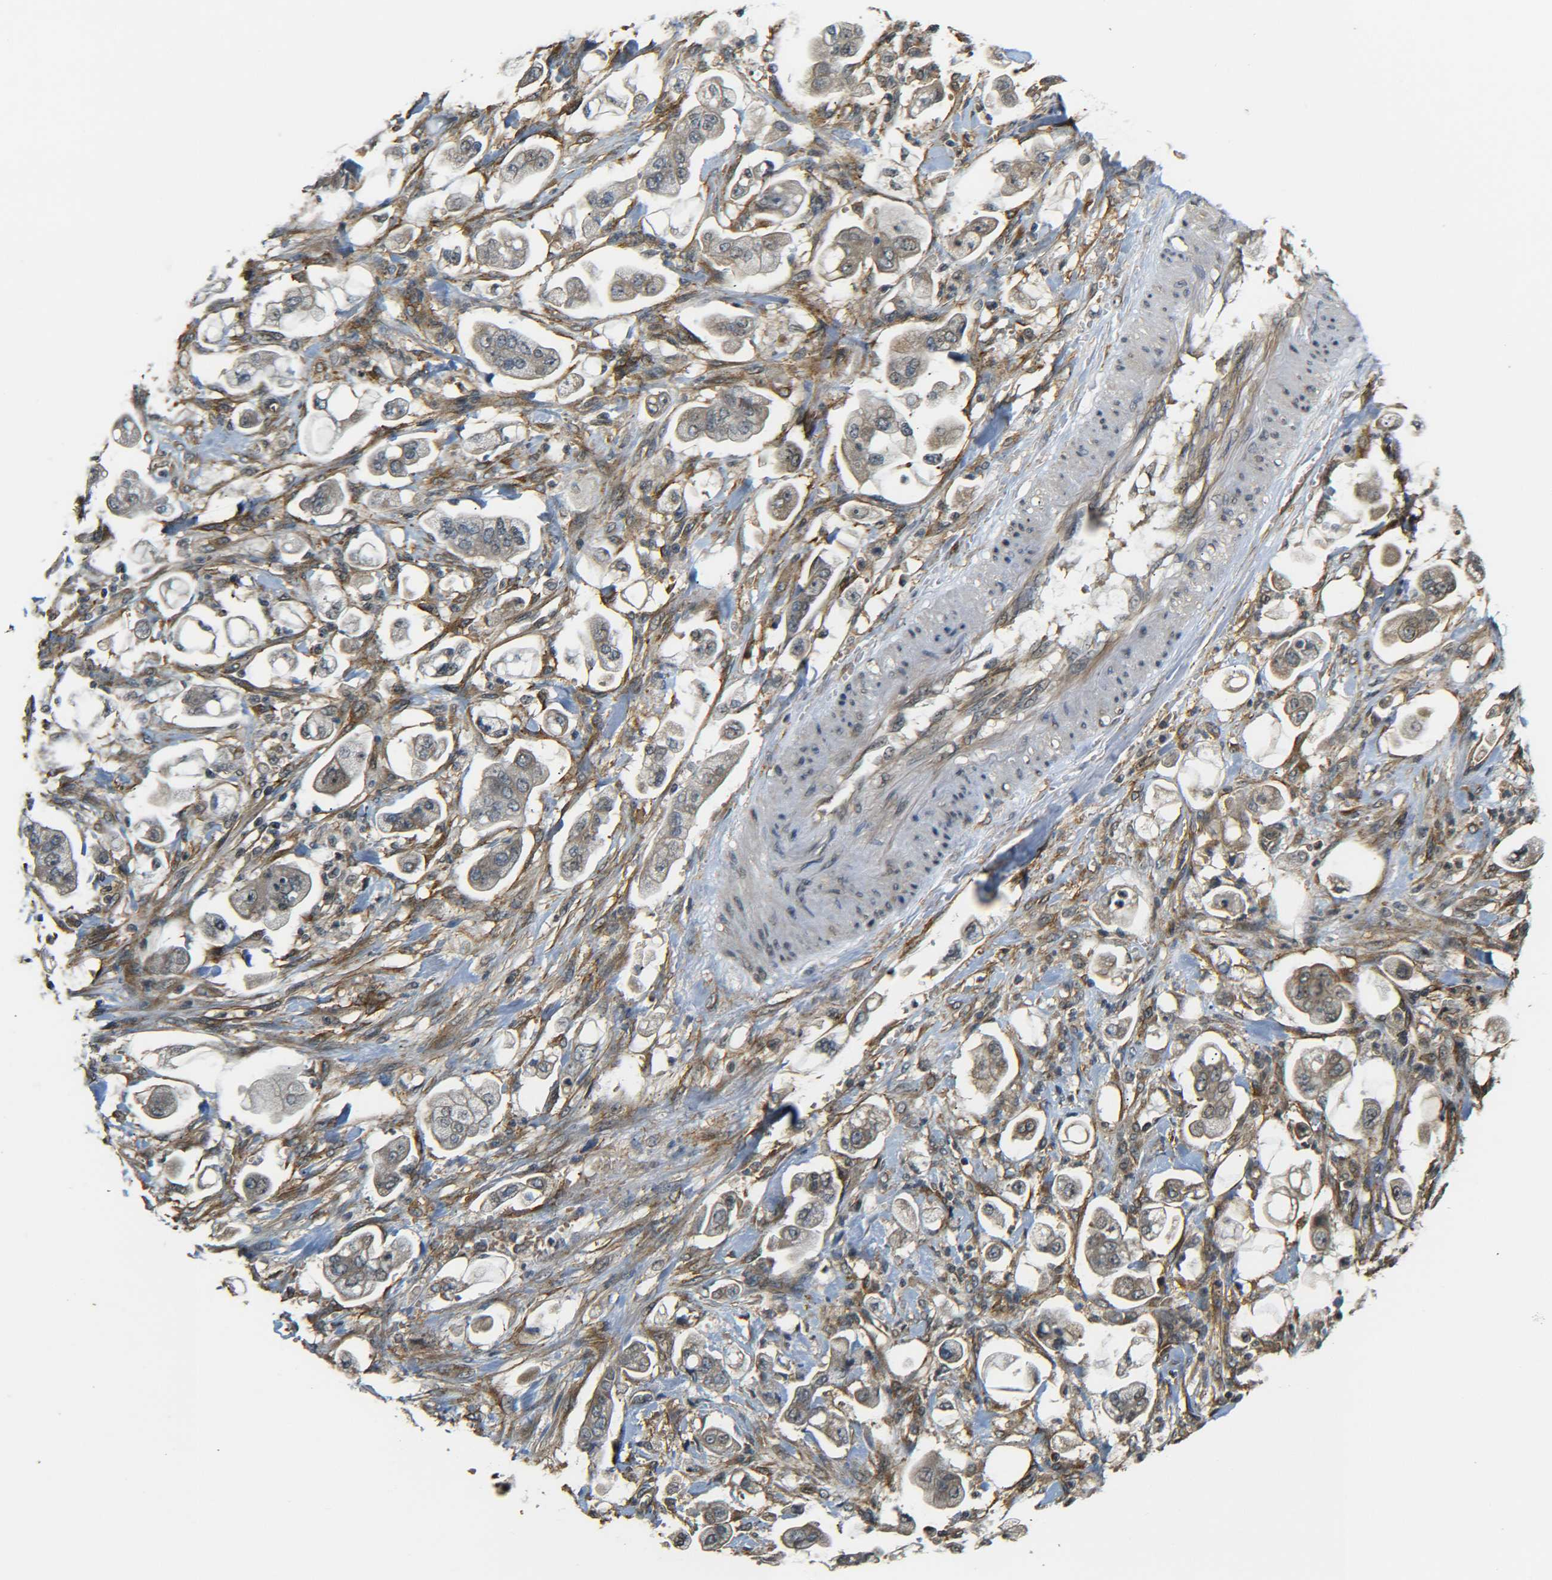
{"staining": {"intensity": "weak", "quantity": ">75%", "location": "cytoplasmic/membranous"}, "tissue": "stomach cancer", "cell_type": "Tumor cells", "image_type": "cancer", "snomed": [{"axis": "morphology", "description": "Adenocarcinoma, NOS"}, {"axis": "topography", "description": "Stomach"}], "caption": "Adenocarcinoma (stomach) was stained to show a protein in brown. There is low levels of weak cytoplasmic/membranous expression in approximately >75% of tumor cells. (Brightfield microscopy of DAB IHC at high magnification).", "gene": "DAB2", "patient": {"sex": "male", "age": 62}}